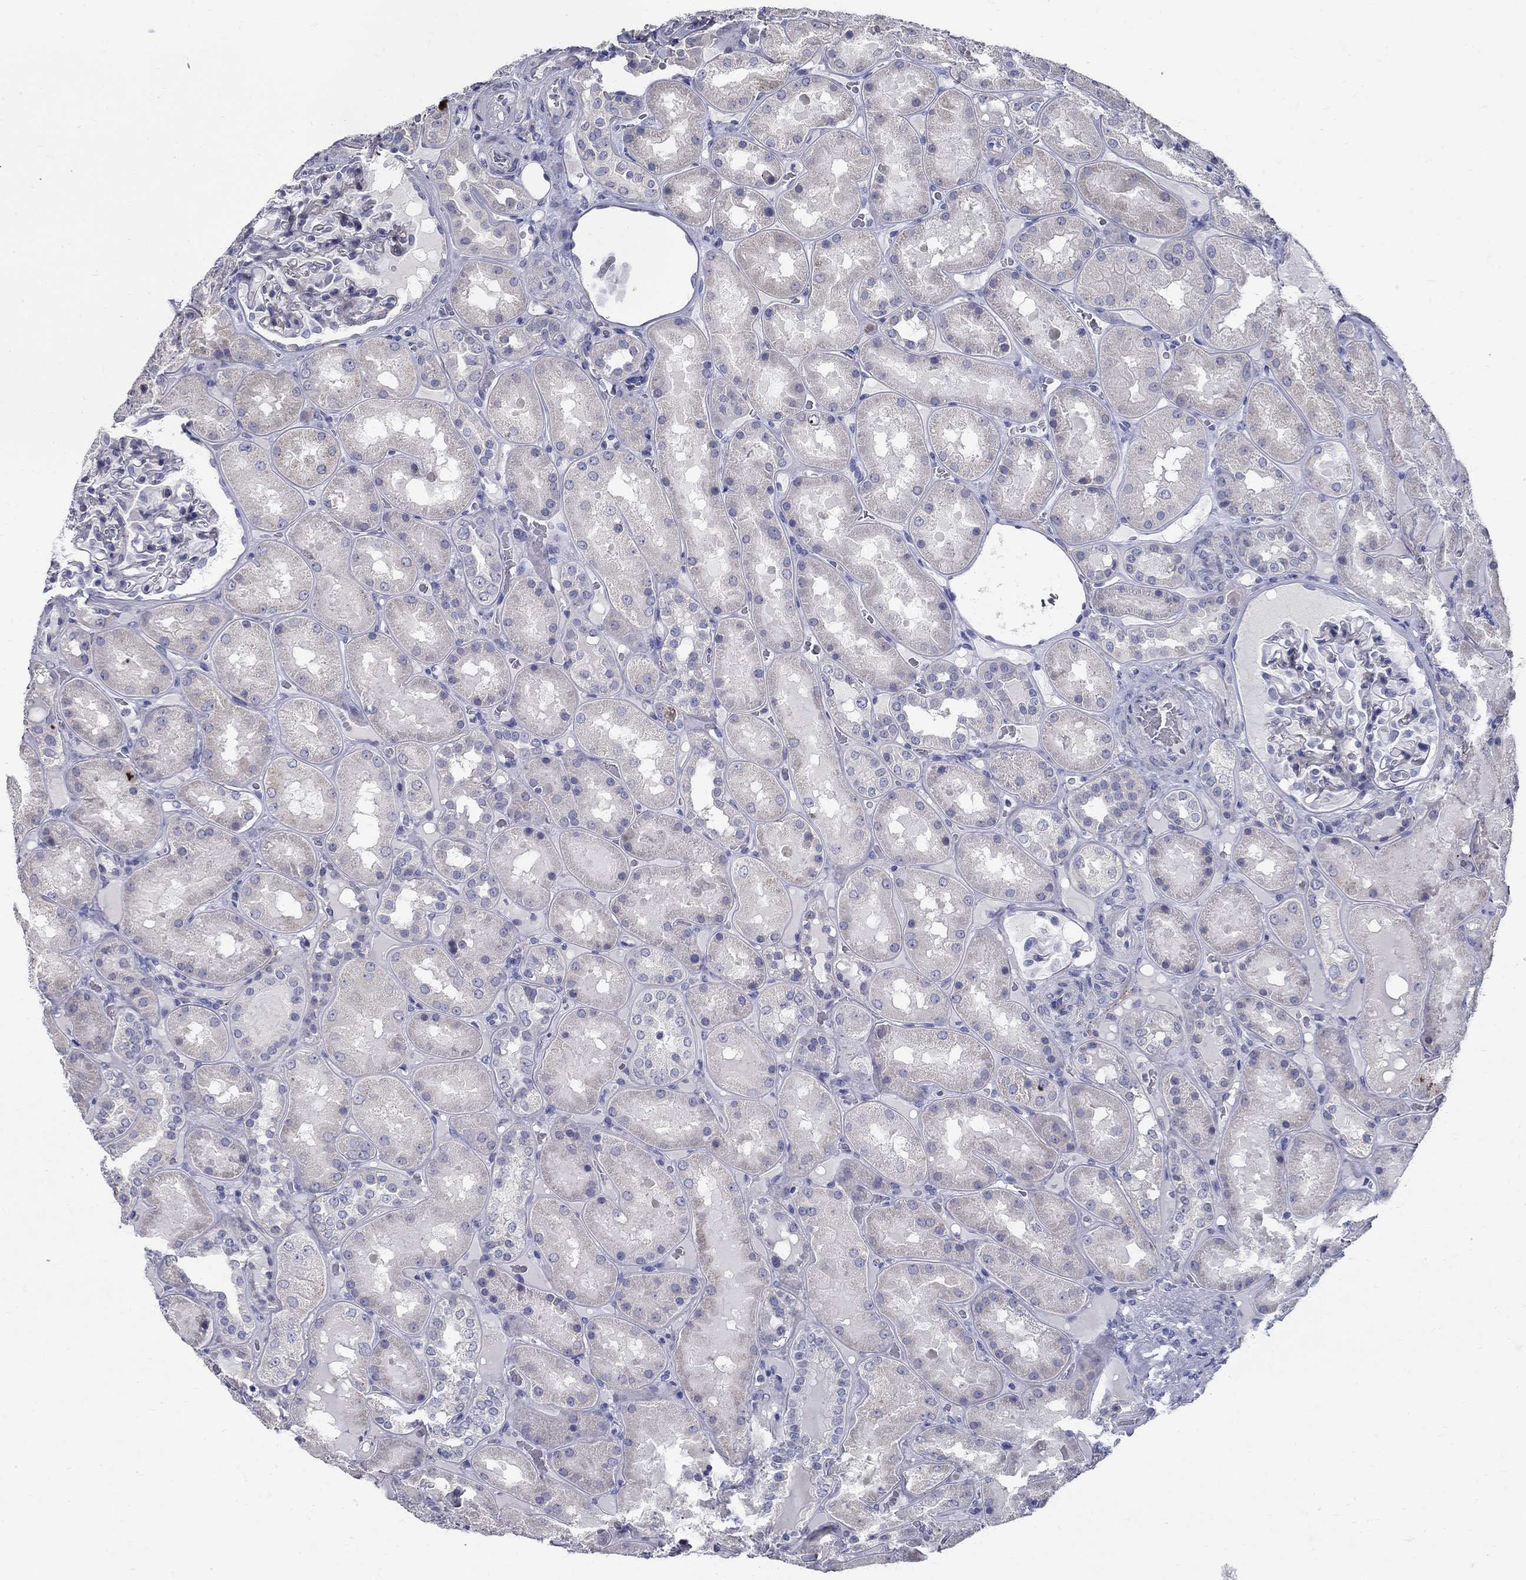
{"staining": {"intensity": "negative", "quantity": "none", "location": "none"}, "tissue": "kidney", "cell_type": "Cells in glomeruli", "image_type": "normal", "snomed": [{"axis": "morphology", "description": "Normal tissue, NOS"}, {"axis": "topography", "description": "Kidney"}], "caption": "This is an immunohistochemistry (IHC) micrograph of benign human kidney. There is no positivity in cells in glomeruli.", "gene": "TP53TG5", "patient": {"sex": "male", "age": 73}}